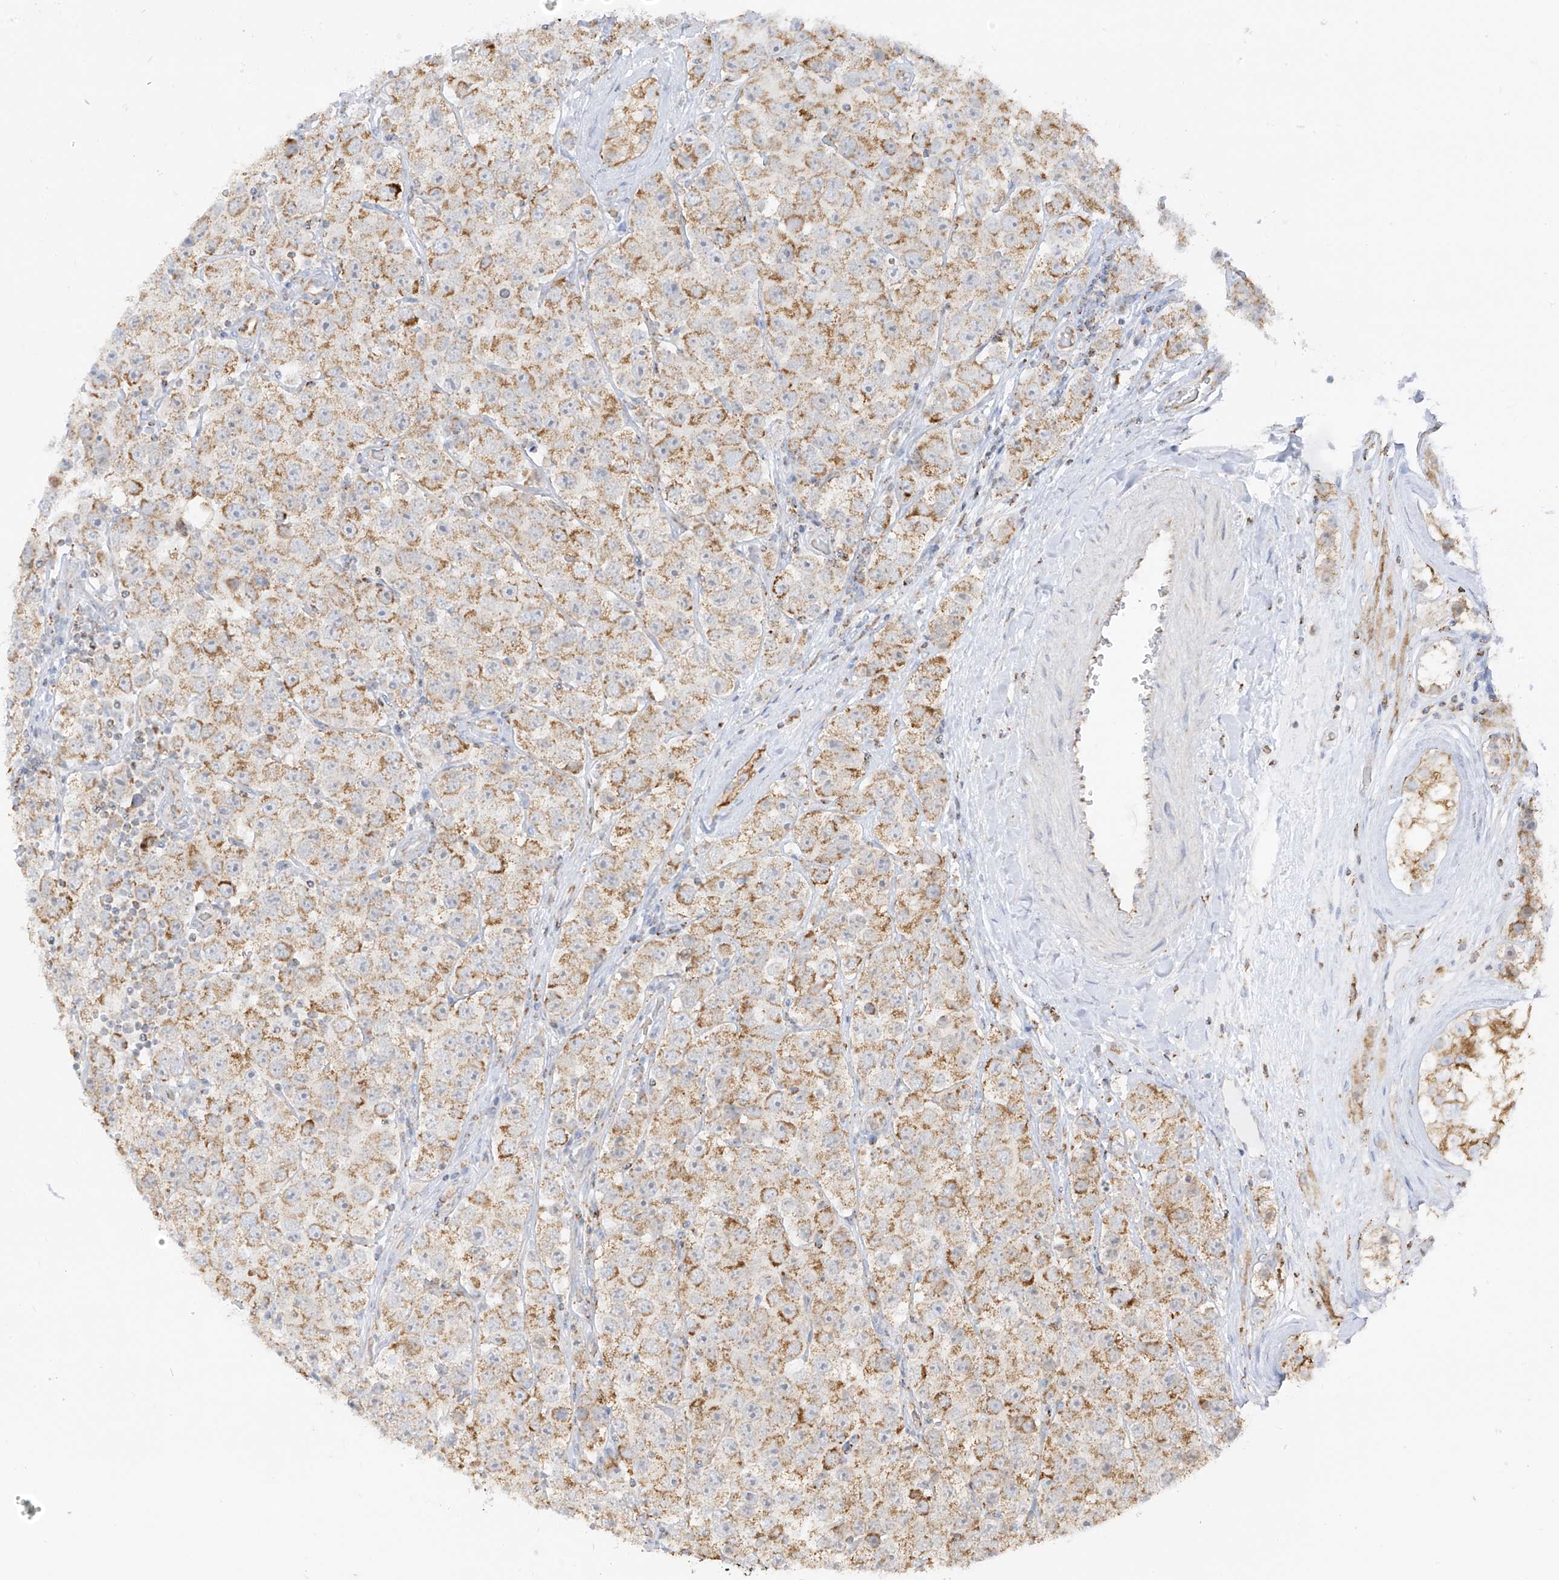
{"staining": {"intensity": "moderate", "quantity": "25%-75%", "location": "cytoplasmic/membranous"}, "tissue": "testis cancer", "cell_type": "Tumor cells", "image_type": "cancer", "snomed": [{"axis": "morphology", "description": "Seminoma, NOS"}, {"axis": "topography", "description": "Testis"}], "caption": "An image showing moderate cytoplasmic/membranous expression in about 25%-75% of tumor cells in seminoma (testis), as visualized by brown immunohistochemical staining.", "gene": "ETHE1", "patient": {"sex": "male", "age": 28}}